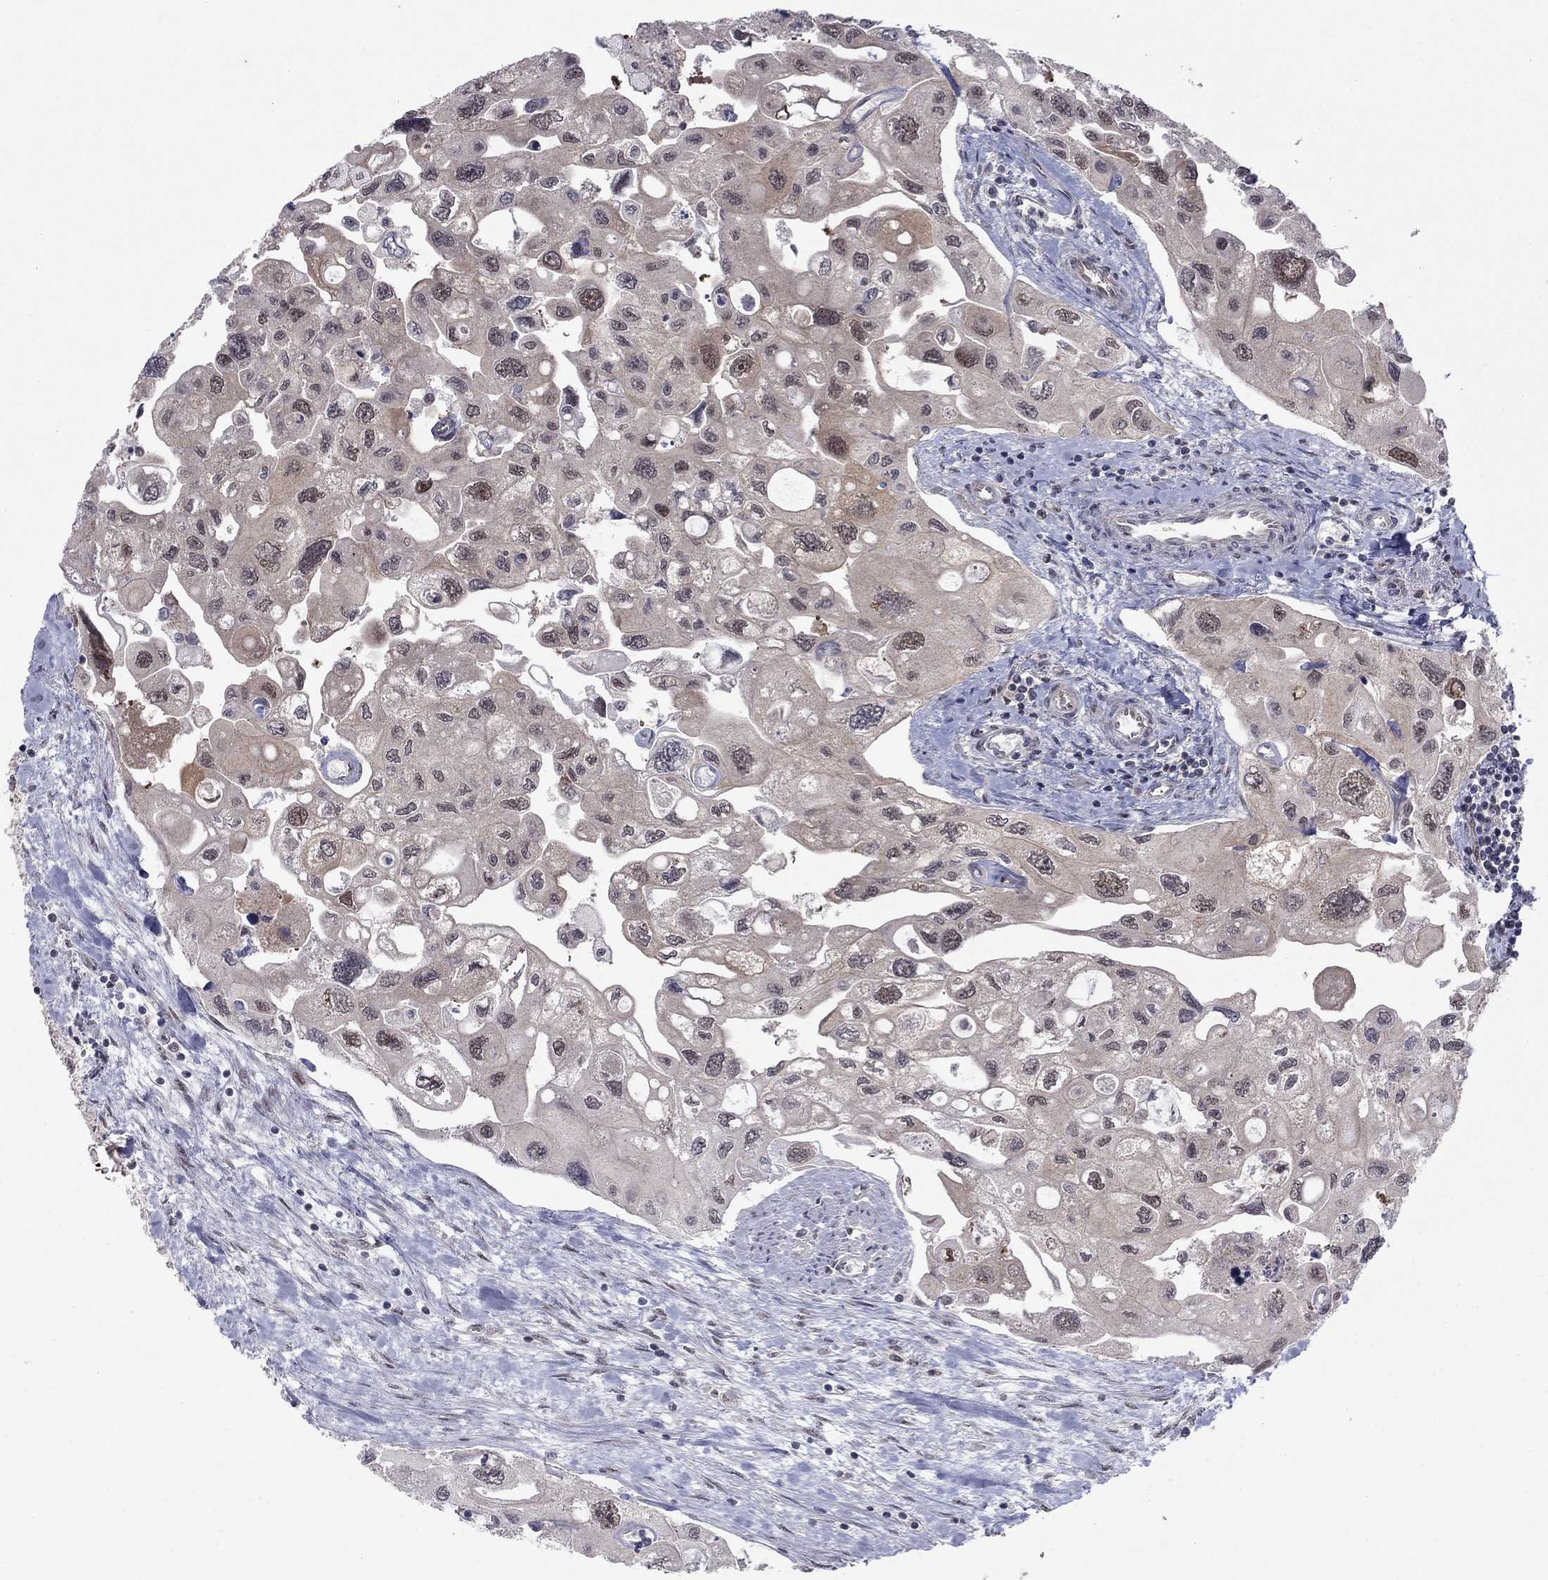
{"staining": {"intensity": "weak", "quantity": "<25%", "location": "cytoplasmic/membranous,nuclear"}, "tissue": "urothelial cancer", "cell_type": "Tumor cells", "image_type": "cancer", "snomed": [{"axis": "morphology", "description": "Urothelial carcinoma, High grade"}, {"axis": "topography", "description": "Urinary bladder"}], "caption": "Immunohistochemical staining of human urothelial cancer exhibits no significant expression in tumor cells. The staining is performed using DAB brown chromogen with nuclei counter-stained in using hematoxylin.", "gene": "PSMC1", "patient": {"sex": "male", "age": 59}}